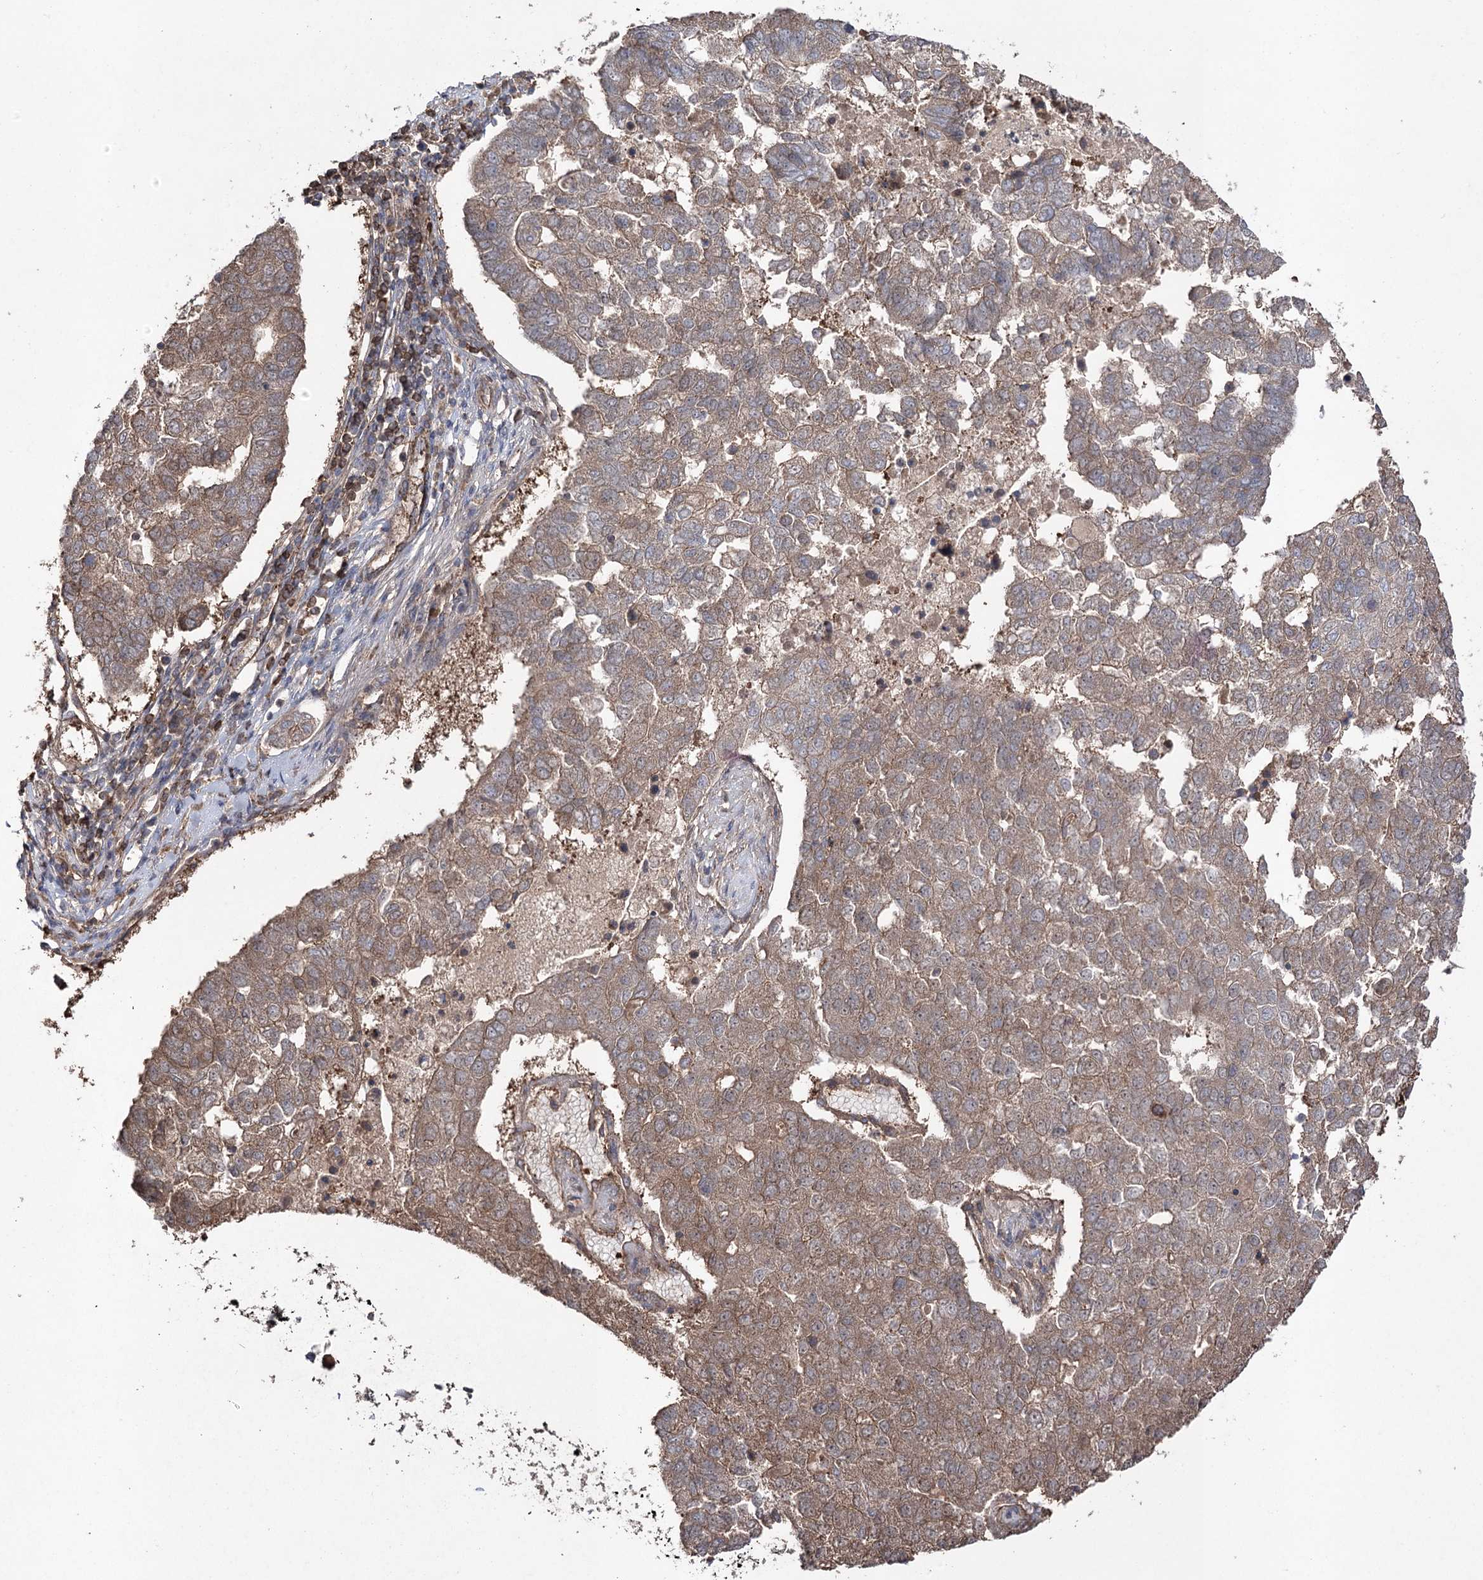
{"staining": {"intensity": "moderate", "quantity": ">75%", "location": "cytoplasmic/membranous"}, "tissue": "pancreatic cancer", "cell_type": "Tumor cells", "image_type": "cancer", "snomed": [{"axis": "morphology", "description": "Adenocarcinoma, NOS"}, {"axis": "topography", "description": "Pancreas"}], "caption": "Immunohistochemical staining of pancreatic cancer (adenocarcinoma) displays medium levels of moderate cytoplasmic/membranous positivity in about >75% of tumor cells. (IHC, brightfield microscopy, high magnification).", "gene": "LARS2", "patient": {"sex": "female", "age": 61}}